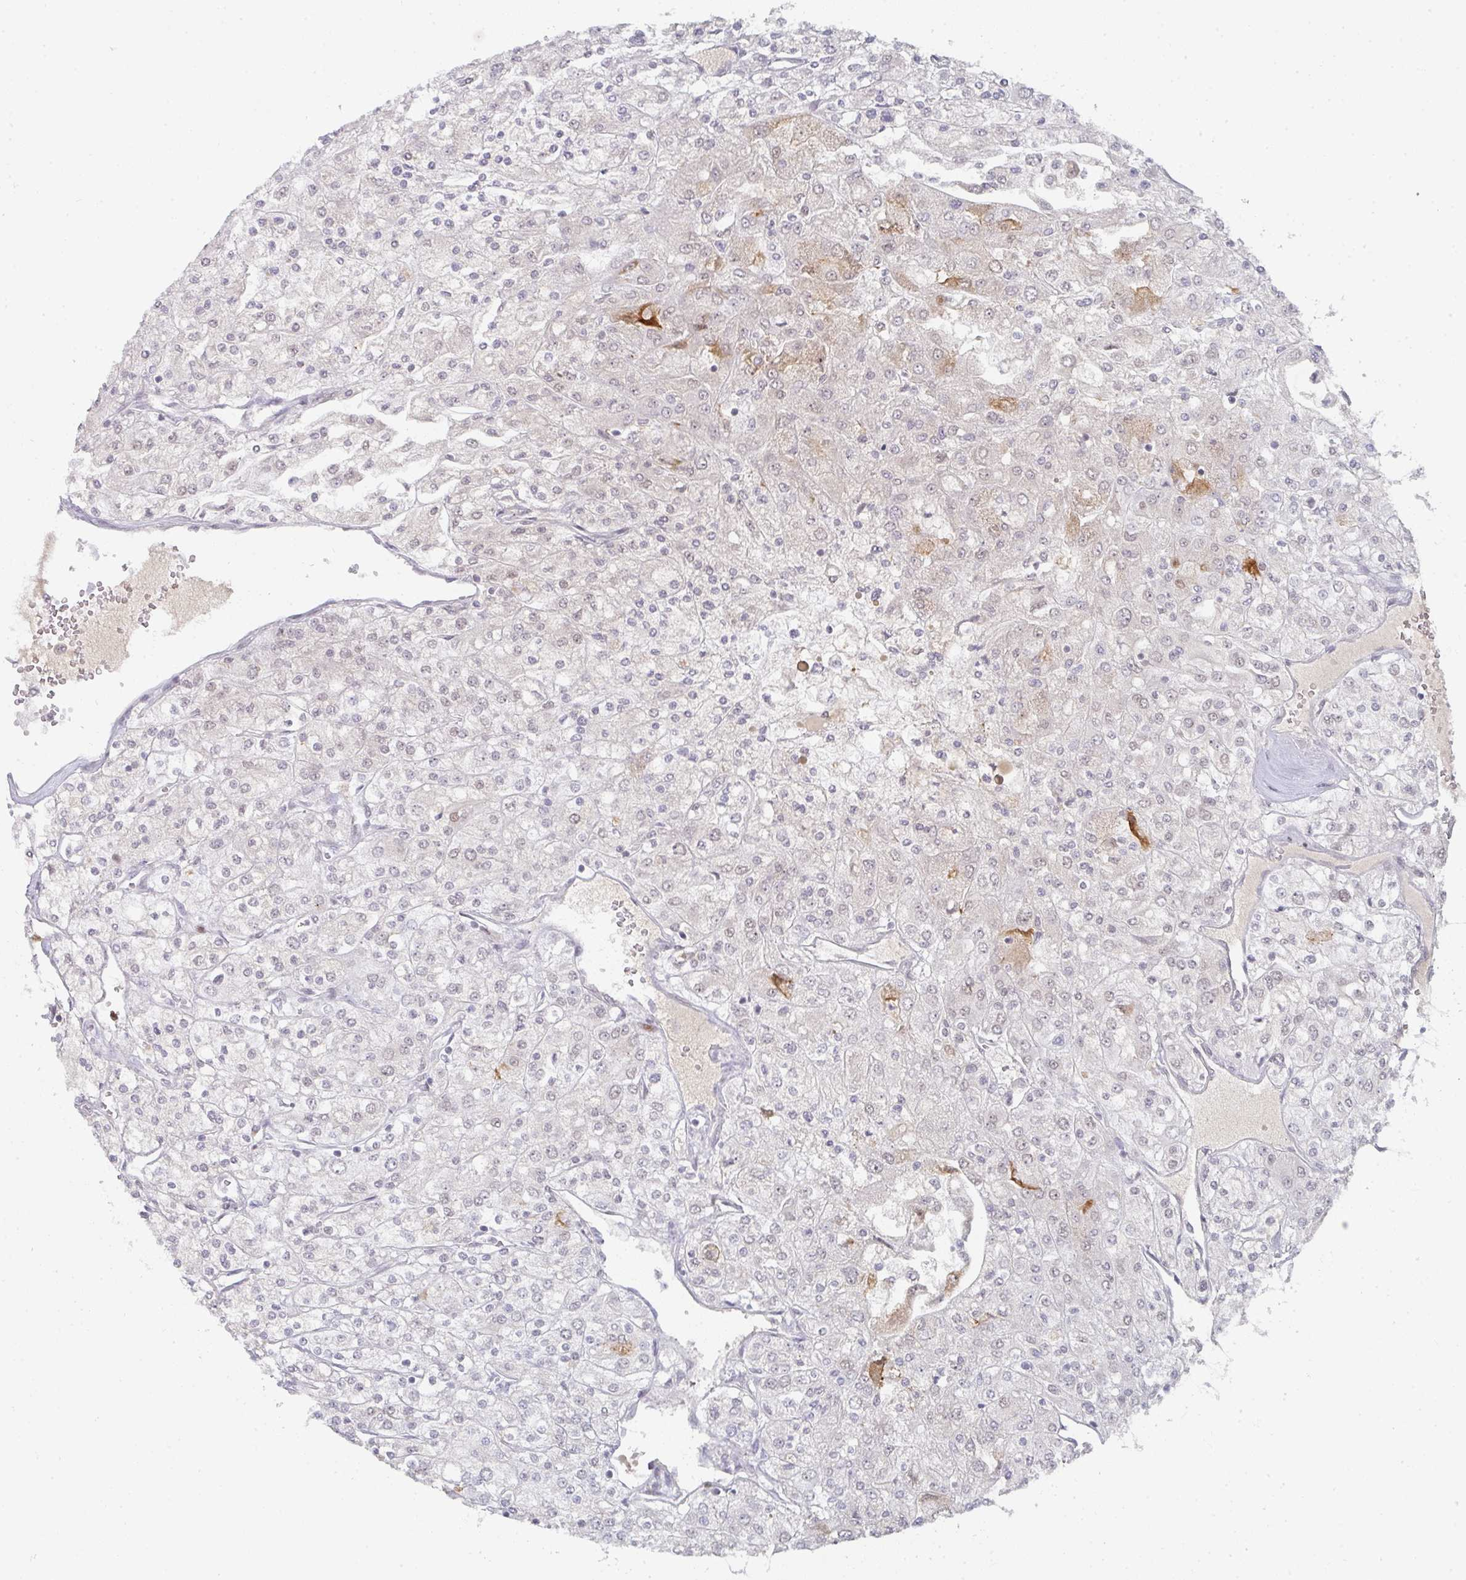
{"staining": {"intensity": "weak", "quantity": "<25%", "location": "cytoplasmic/membranous"}, "tissue": "renal cancer", "cell_type": "Tumor cells", "image_type": "cancer", "snomed": [{"axis": "morphology", "description": "Adenocarcinoma, NOS"}, {"axis": "topography", "description": "Kidney"}], "caption": "Immunohistochemistry (IHC) photomicrograph of neoplastic tissue: adenocarcinoma (renal) stained with DAB reveals no significant protein staining in tumor cells. The staining was performed using DAB (3,3'-diaminobenzidine) to visualize the protein expression in brown, while the nuclei were stained in blue with hematoxylin (Magnification: 20x).", "gene": "LIN54", "patient": {"sex": "male", "age": 80}}